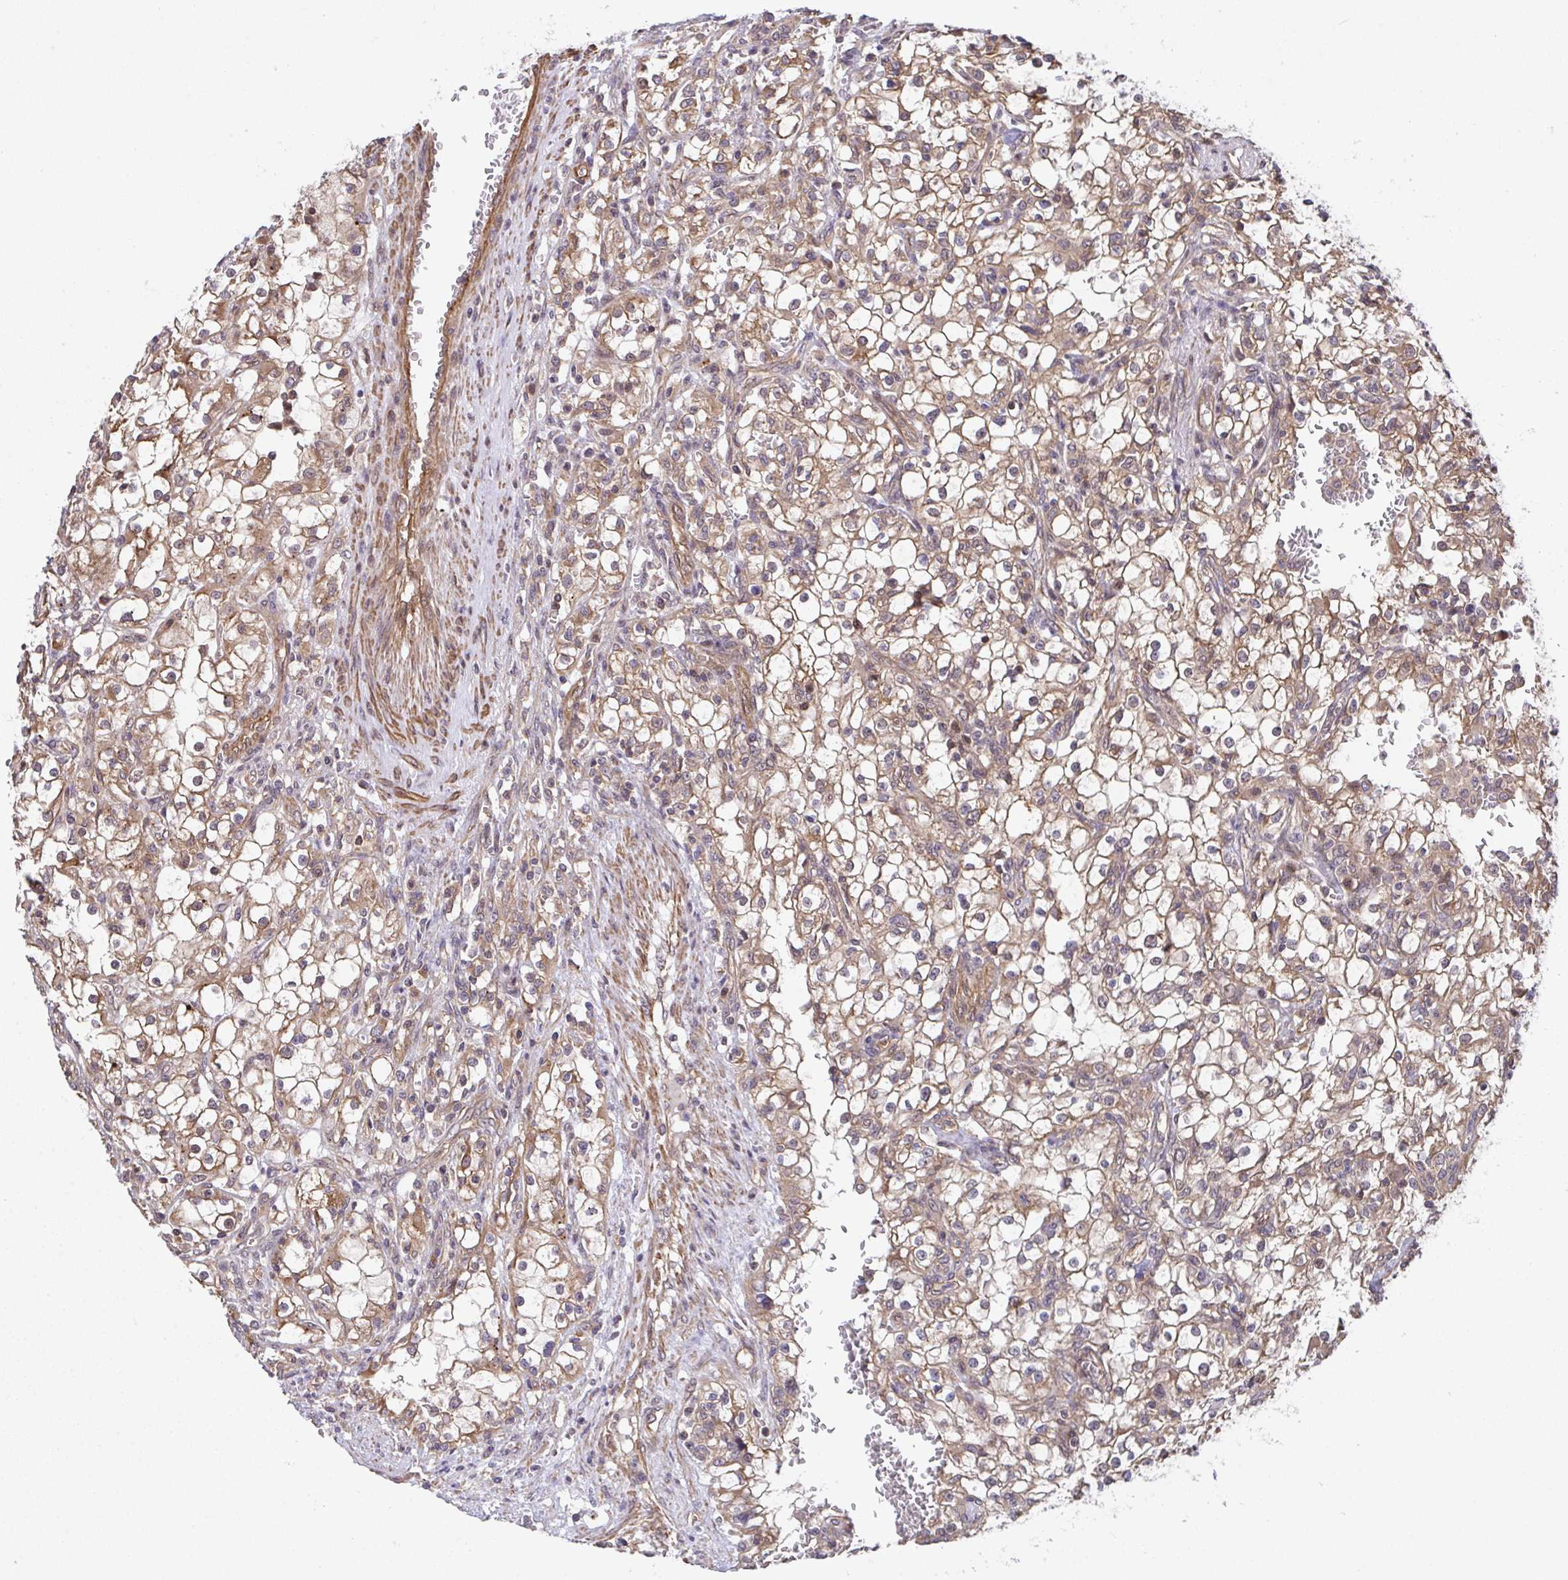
{"staining": {"intensity": "moderate", "quantity": ">75%", "location": "cytoplasmic/membranous,nuclear"}, "tissue": "renal cancer", "cell_type": "Tumor cells", "image_type": "cancer", "snomed": [{"axis": "morphology", "description": "Adenocarcinoma, NOS"}, {"axis": "topography", "description": "Kidney"}], "caption": "Renal cancer was stained to show a protein in brown. There is medium levels of moderate cytoplasmic/membranous and nuclear expression in approximately >75% of tumor cells. (Brightfield microscopy of DAB IHC at high magnification).", "gene": "ZNF696", "patient": {"sex": "female", "age": 74}}